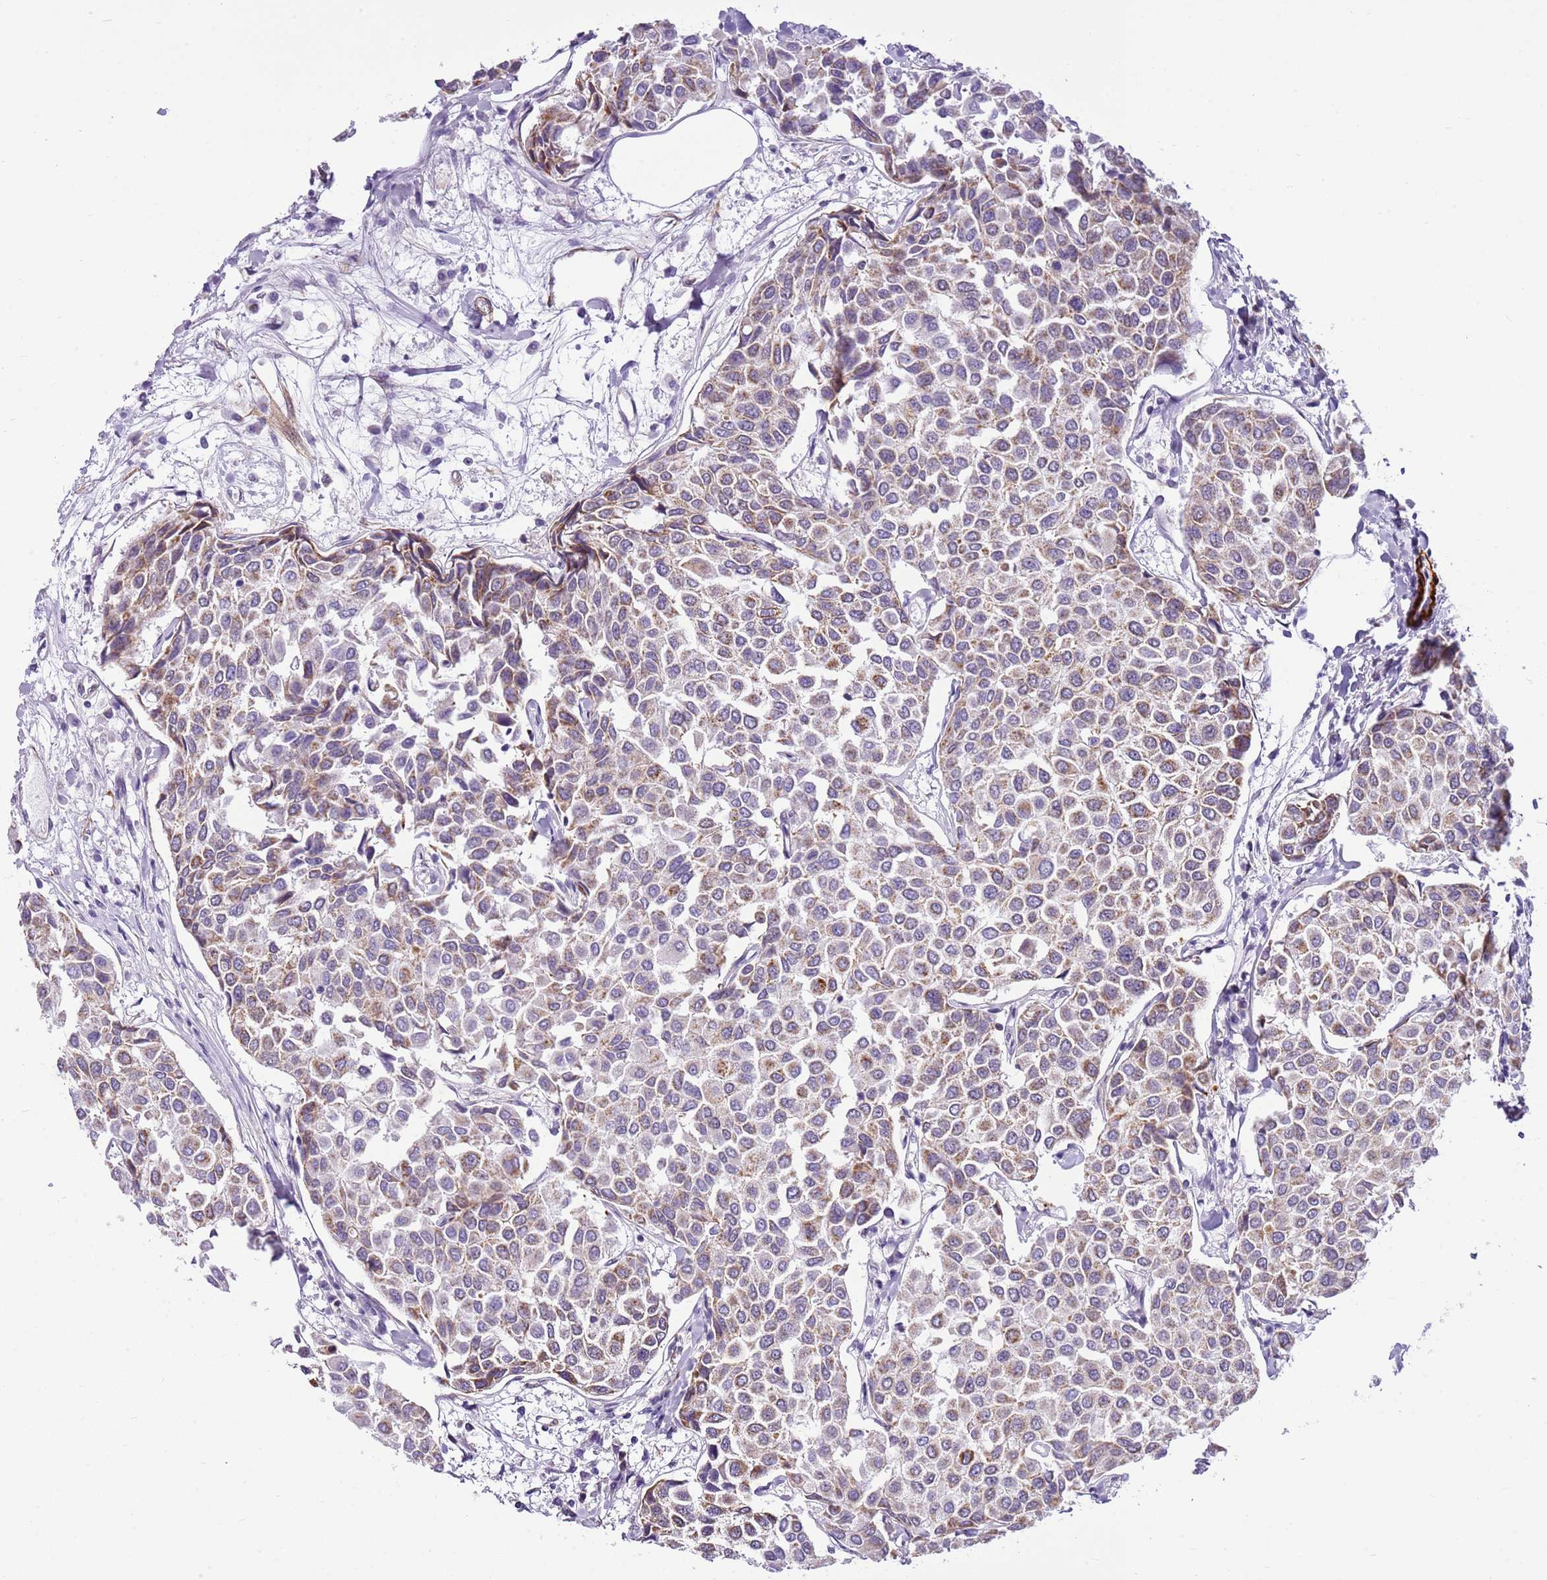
{"staining": {"intensity": "weak", "quantity": ">75%", "location": "cytoplasmic/membranous"}, "tissue": "breast cancer", "cell_type": "Tumor cells", "image_type": "cancer", "snomed": [{"axis": "morphology", "description": "Duct carcinoma"}, {"axis": "topography", "description": "Breast"}], "caption": "This is a photomicrograph of immunohistochemistry (IHC) staining of breast cancer, which shows weak expression in the cytoplasmic/membranous of tumor cells.", "gene": "SMIM4", "patient": {"sex": "female", "age": 55}}